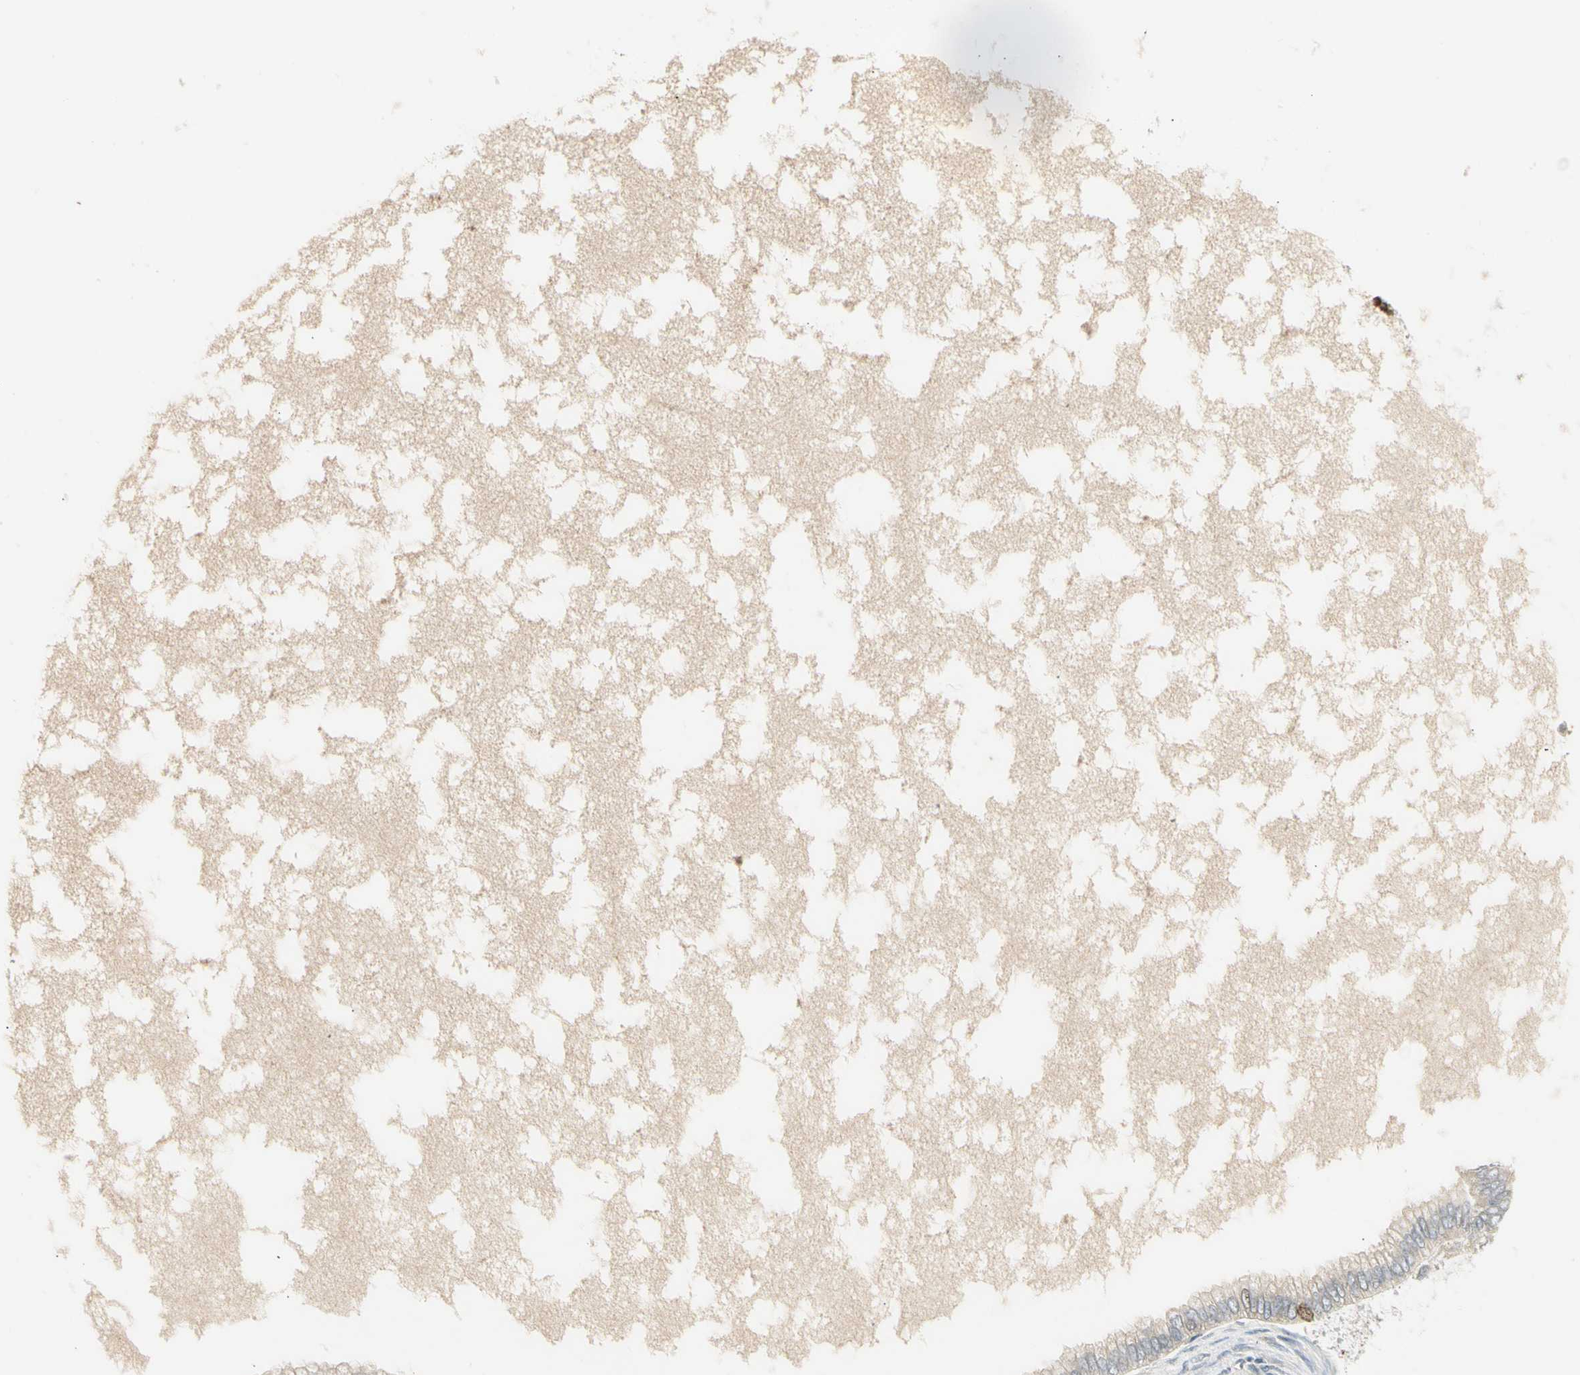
{"staining": {"intensity": "weak", "quantity": "<25%", "location": "nuclear"}, "tissue": "ovarian cancer", "cell_type": "Tumor cells", "image_type": "cancer", "snomed": [{"axis": "morphology", "description": "Cystadenocarcinoma, mucinous, NOS"}, {"axis": "topography", "description": "Ovary"}], "caption": "Tumor cells are negative for brown protein staining in mucinous cystadenocarcinoma (ovarian). (DAB immunohistochemistry (IHC), high magnification).", "gene": "PITX1", "patient": {"sex": "female", "age": 80}}